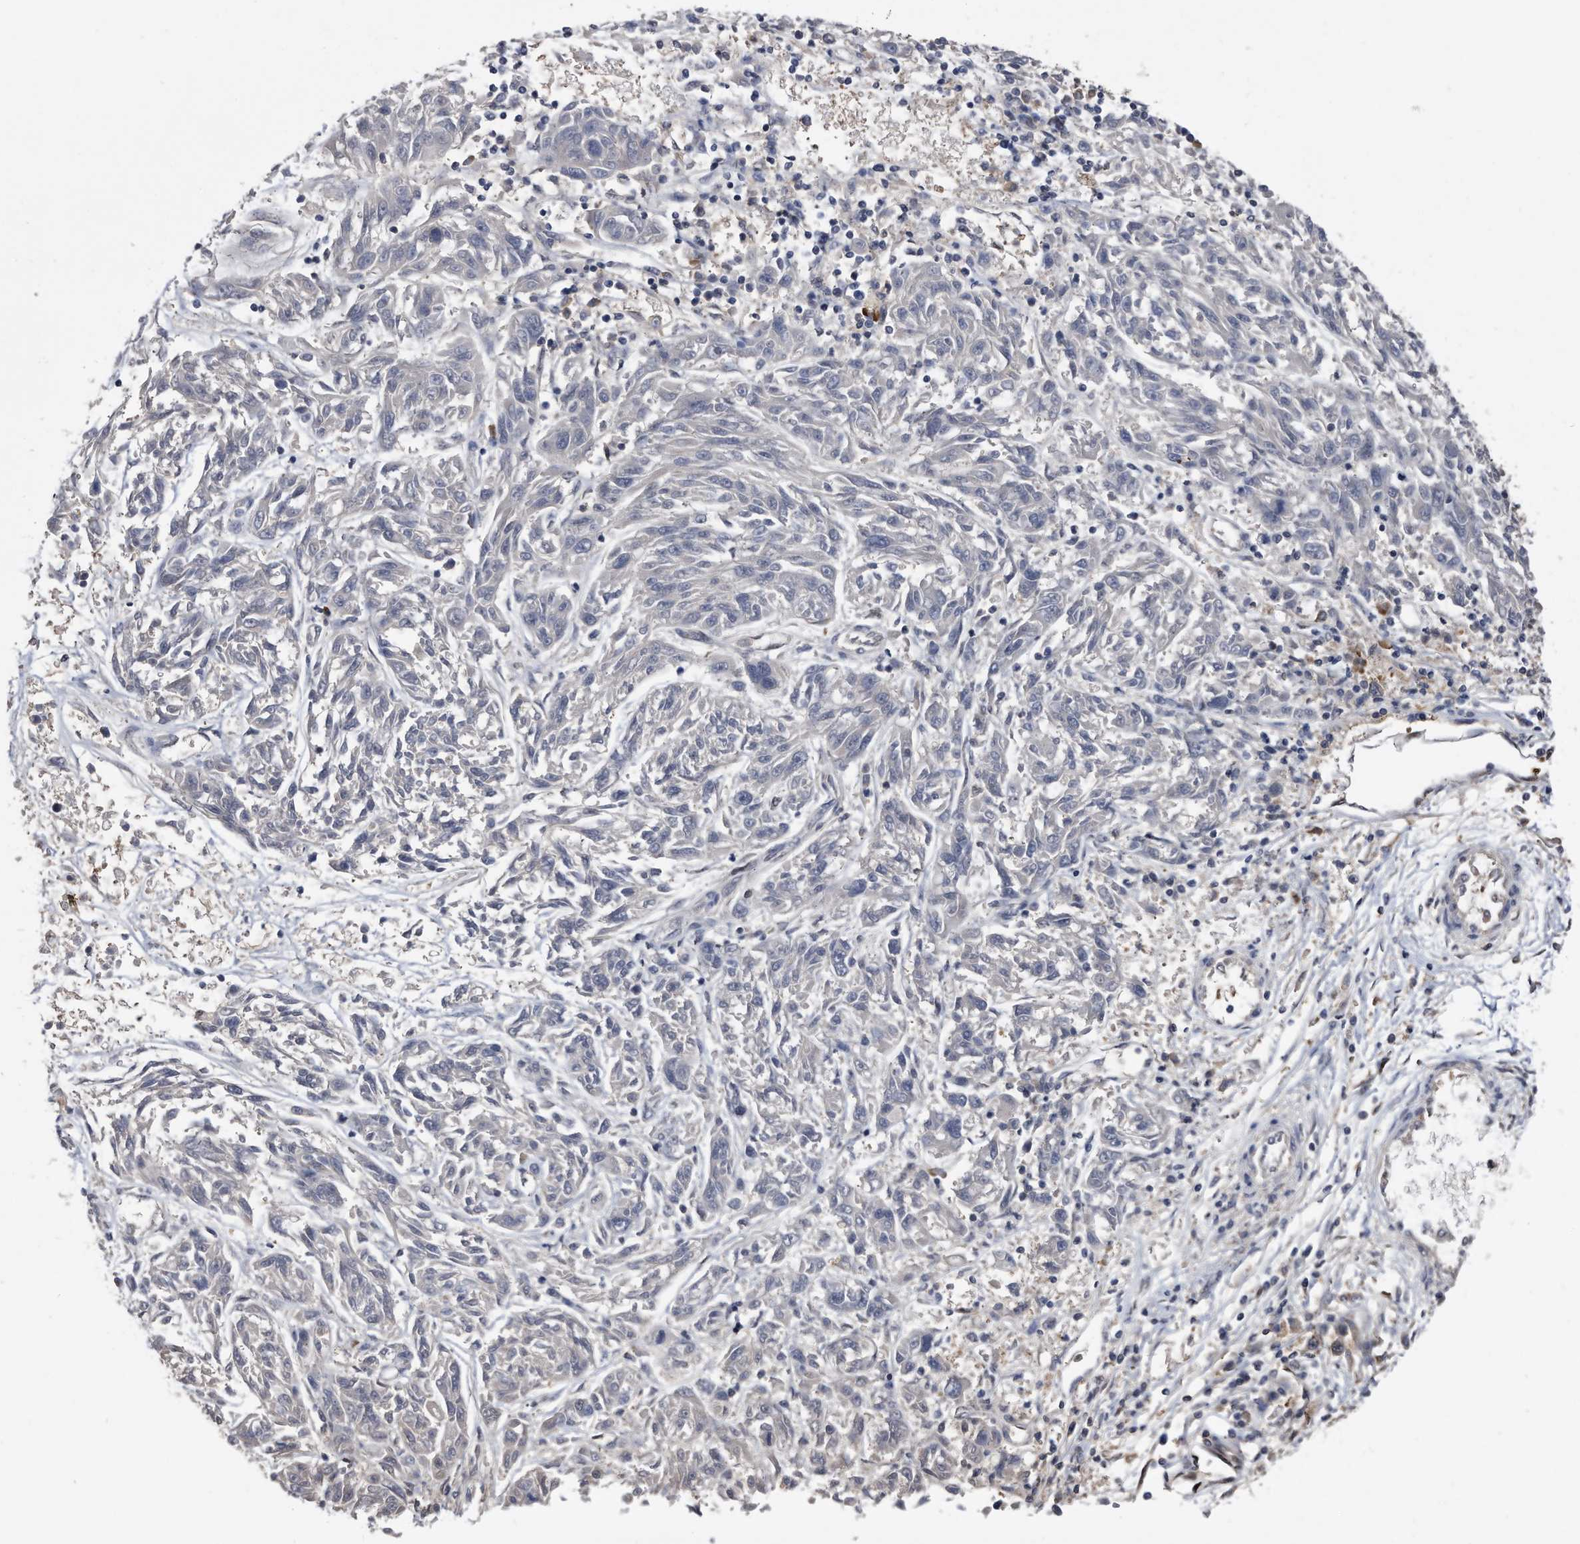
{"staining": {"intensity": "negative", "quantity": "none", "location": "none"}, "tissue": "melanoma", "cell_type": "Tumor cells", "image_type": "cancer", "snomed": [{"axis": "morphology", "description": "Malignant melanoma, NOS"}, {"axis": "topography", "description": "Skin"}], "caption": "The image demonstrates no staining of tumor cells in melanoma. (DAB (3,3'-diaminobenzidine) immunohistochemistry, high magnification).", "gene": "RAD23B", "patient": {"sex": "male", "age": 53}}